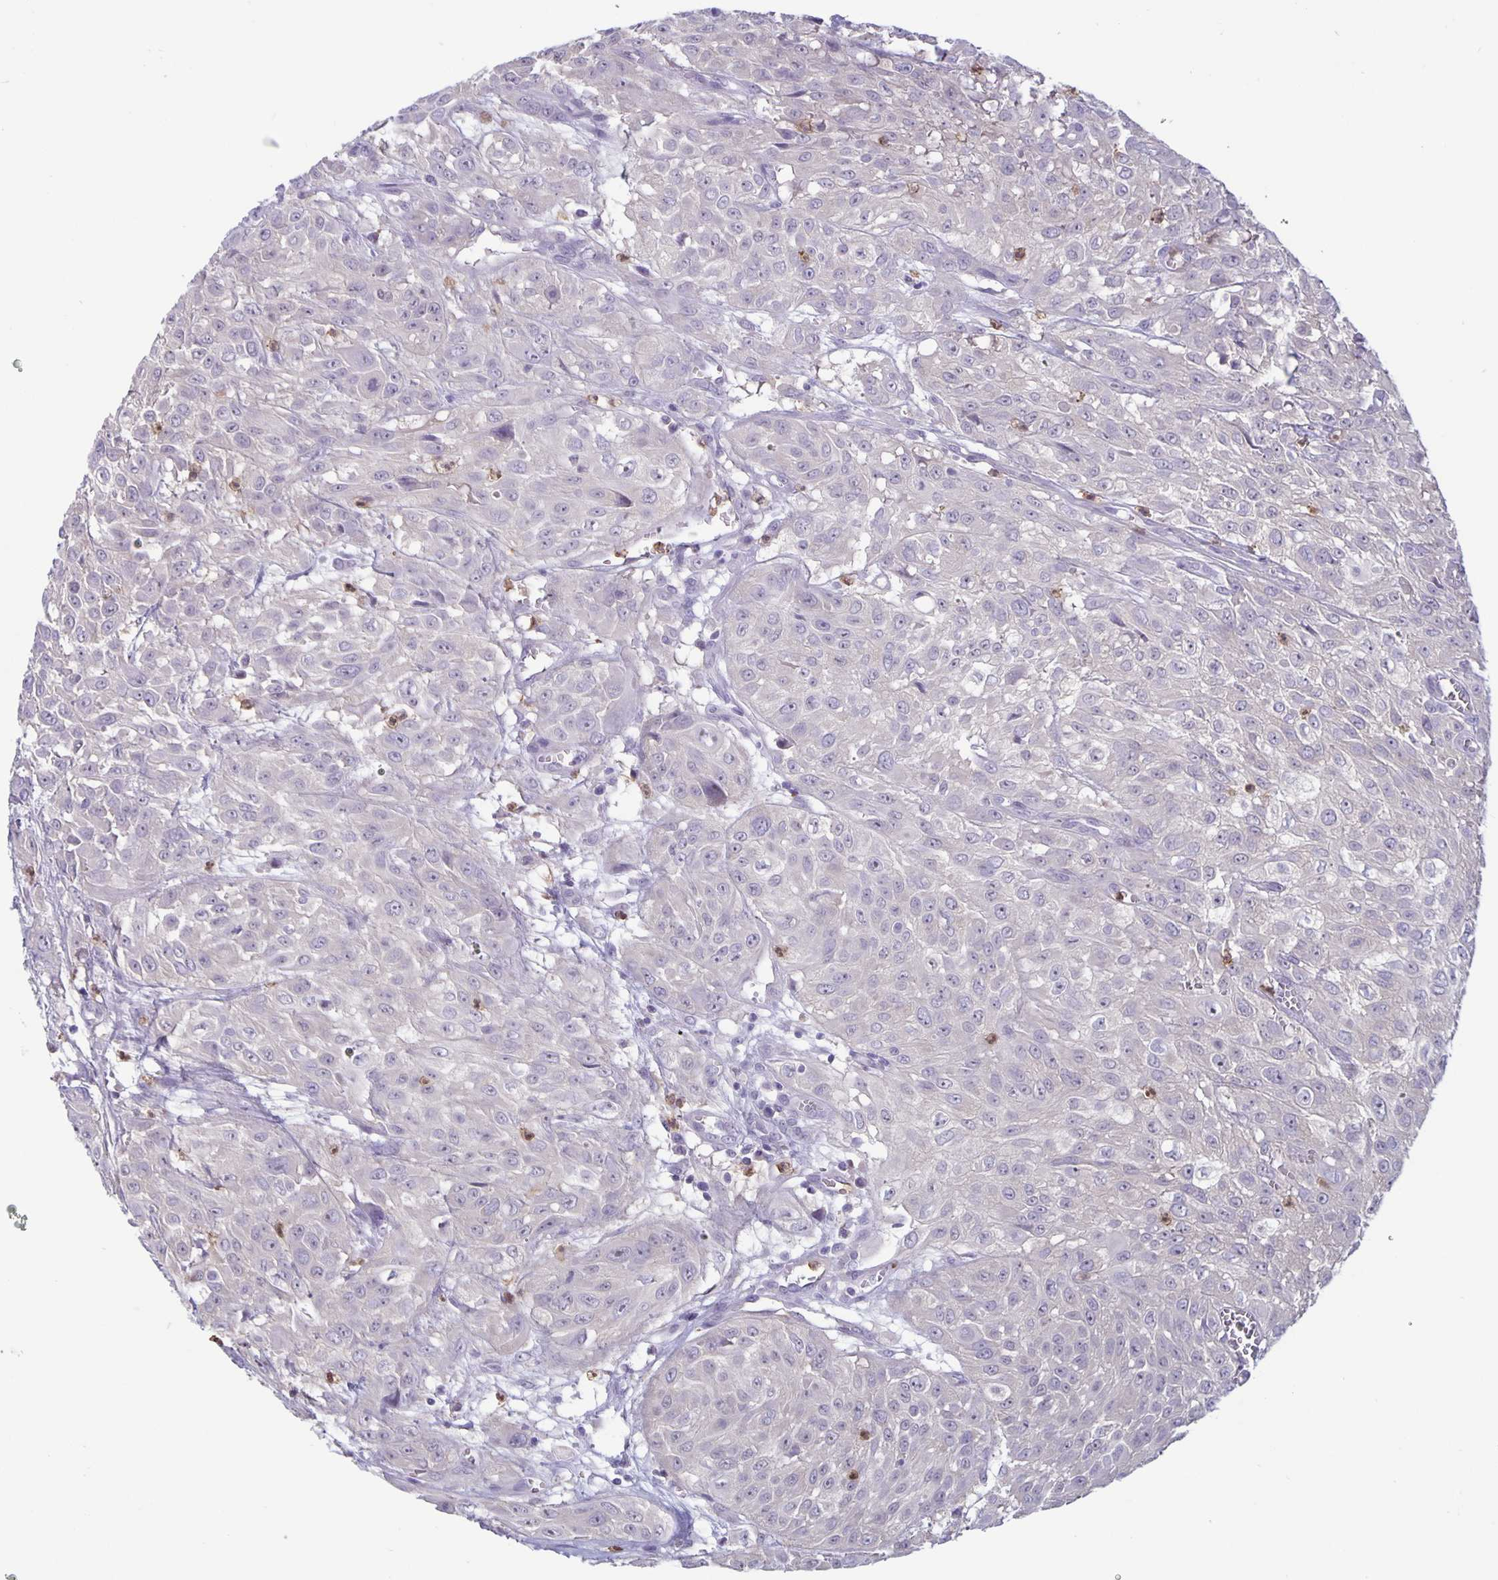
{"staining": {"intensity": "negative", "quantity": "none", "location": "none"}, "tissue": "urothelial cancer", "cell_type": "Tumor cells", "image_type": "cancer", "snomed": [{"axis": "morphology", "description": "Urothelial carcinoma, High grade"}, {"axis": "topography", "description": "Urinary bladder"}], "caption": "Immunohistochemistry micrograph of human urothelial cancer stained for a protein (brown), which reveals no staining in tumor cells.", "gene": "PLCB3", "patient": {"sex": "male", "age": 57}}